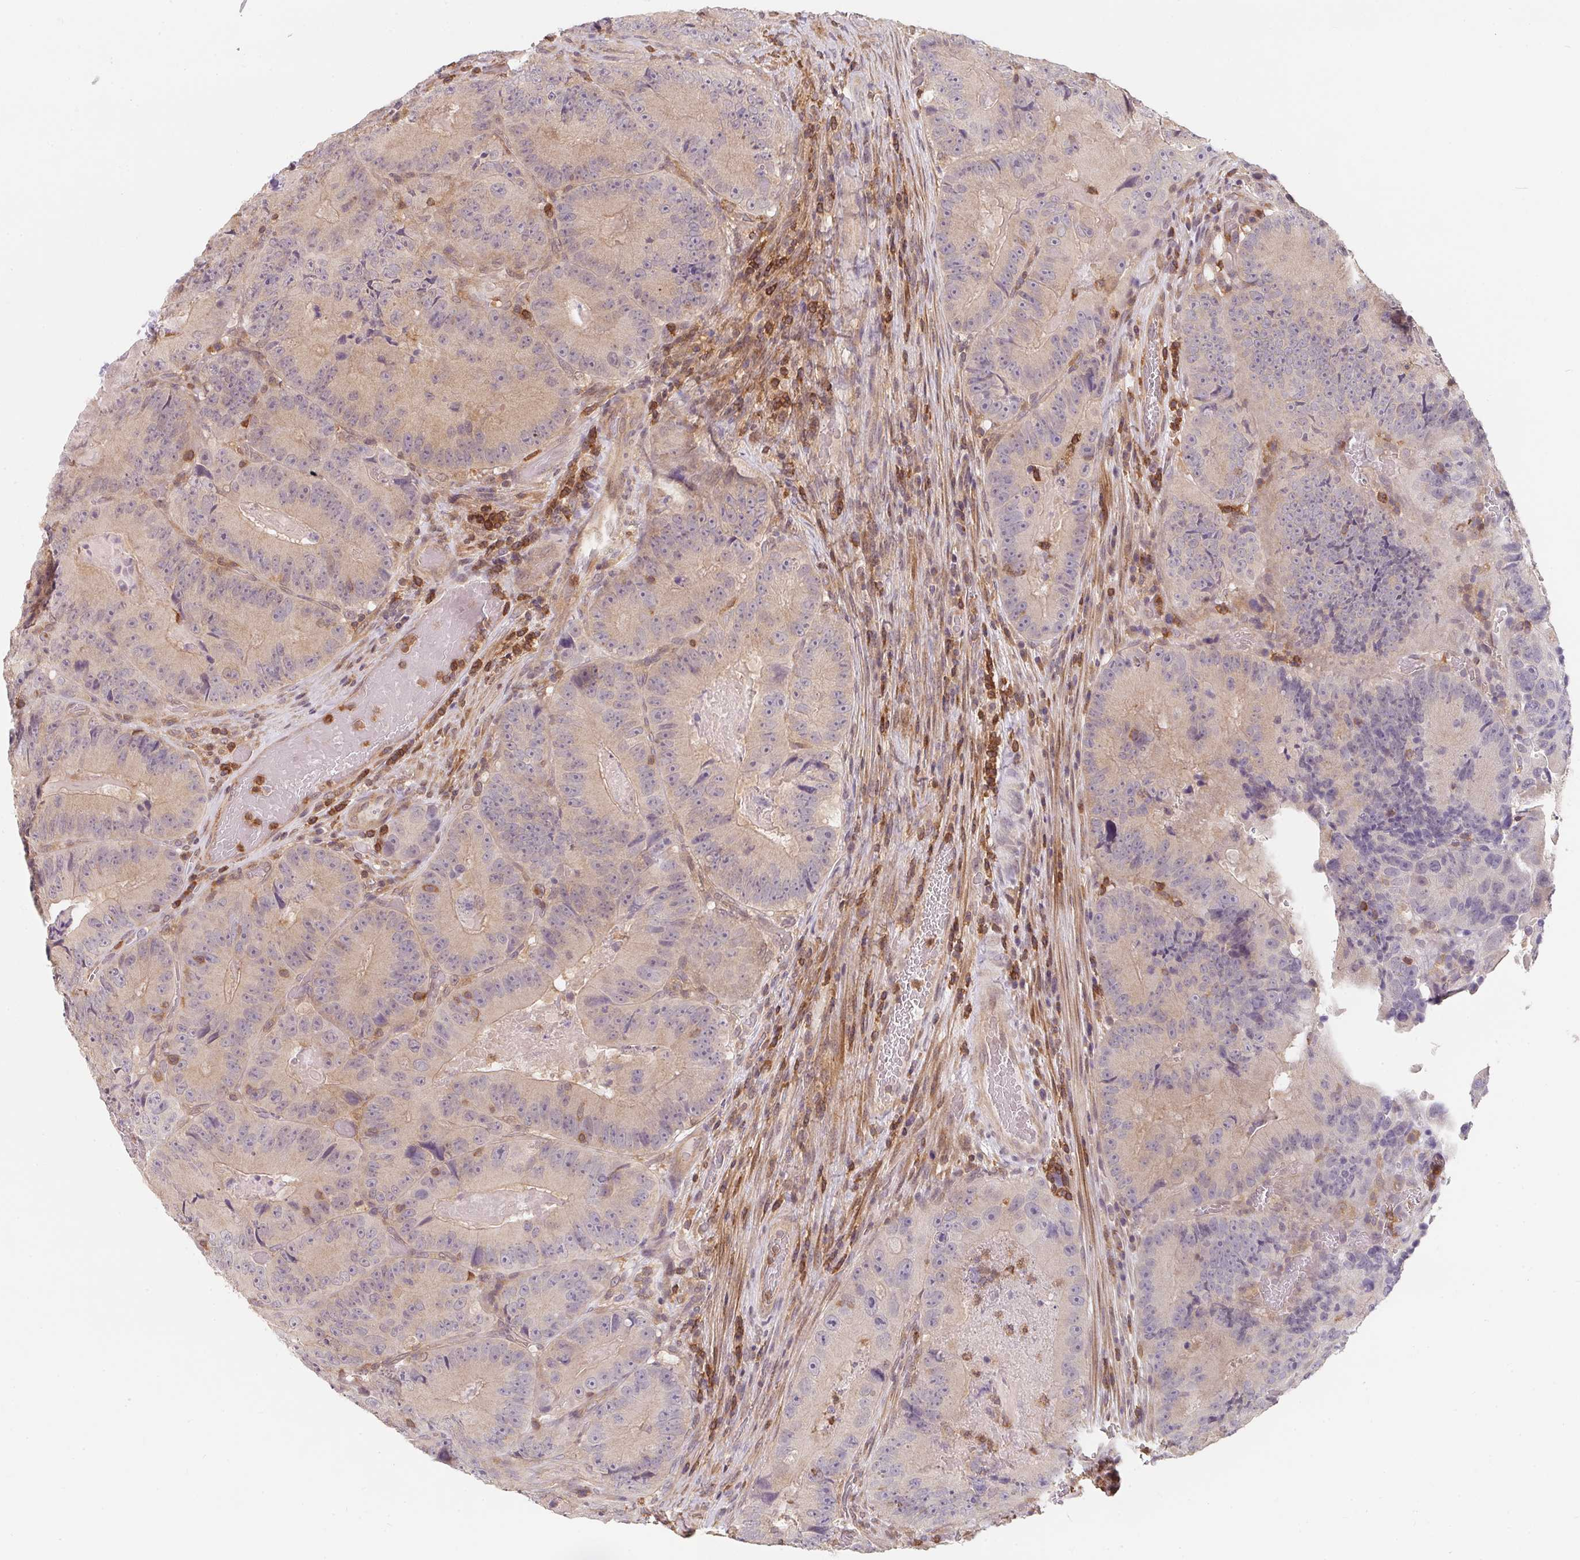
{"staining": {"intensity": "negative", "quantity": "none", "location": "none"}, "tissue": "colorectal cancer", "cell_type": "Tumor cells", "image_type": "cancer", "snomed": [{"axis": "morphology", "description": "Adenocarcinoma, NOS"}, {"axis": "topography", "description": "Colon"}], "caption": "Immunohistochemistry micrograph of human adenocarcinoma (colorectal) stained for a protein (brown), which displays no staining in tumor cells.", "gene": "ANKRD13A", "patient": {"sex": "female", "age": 86}}